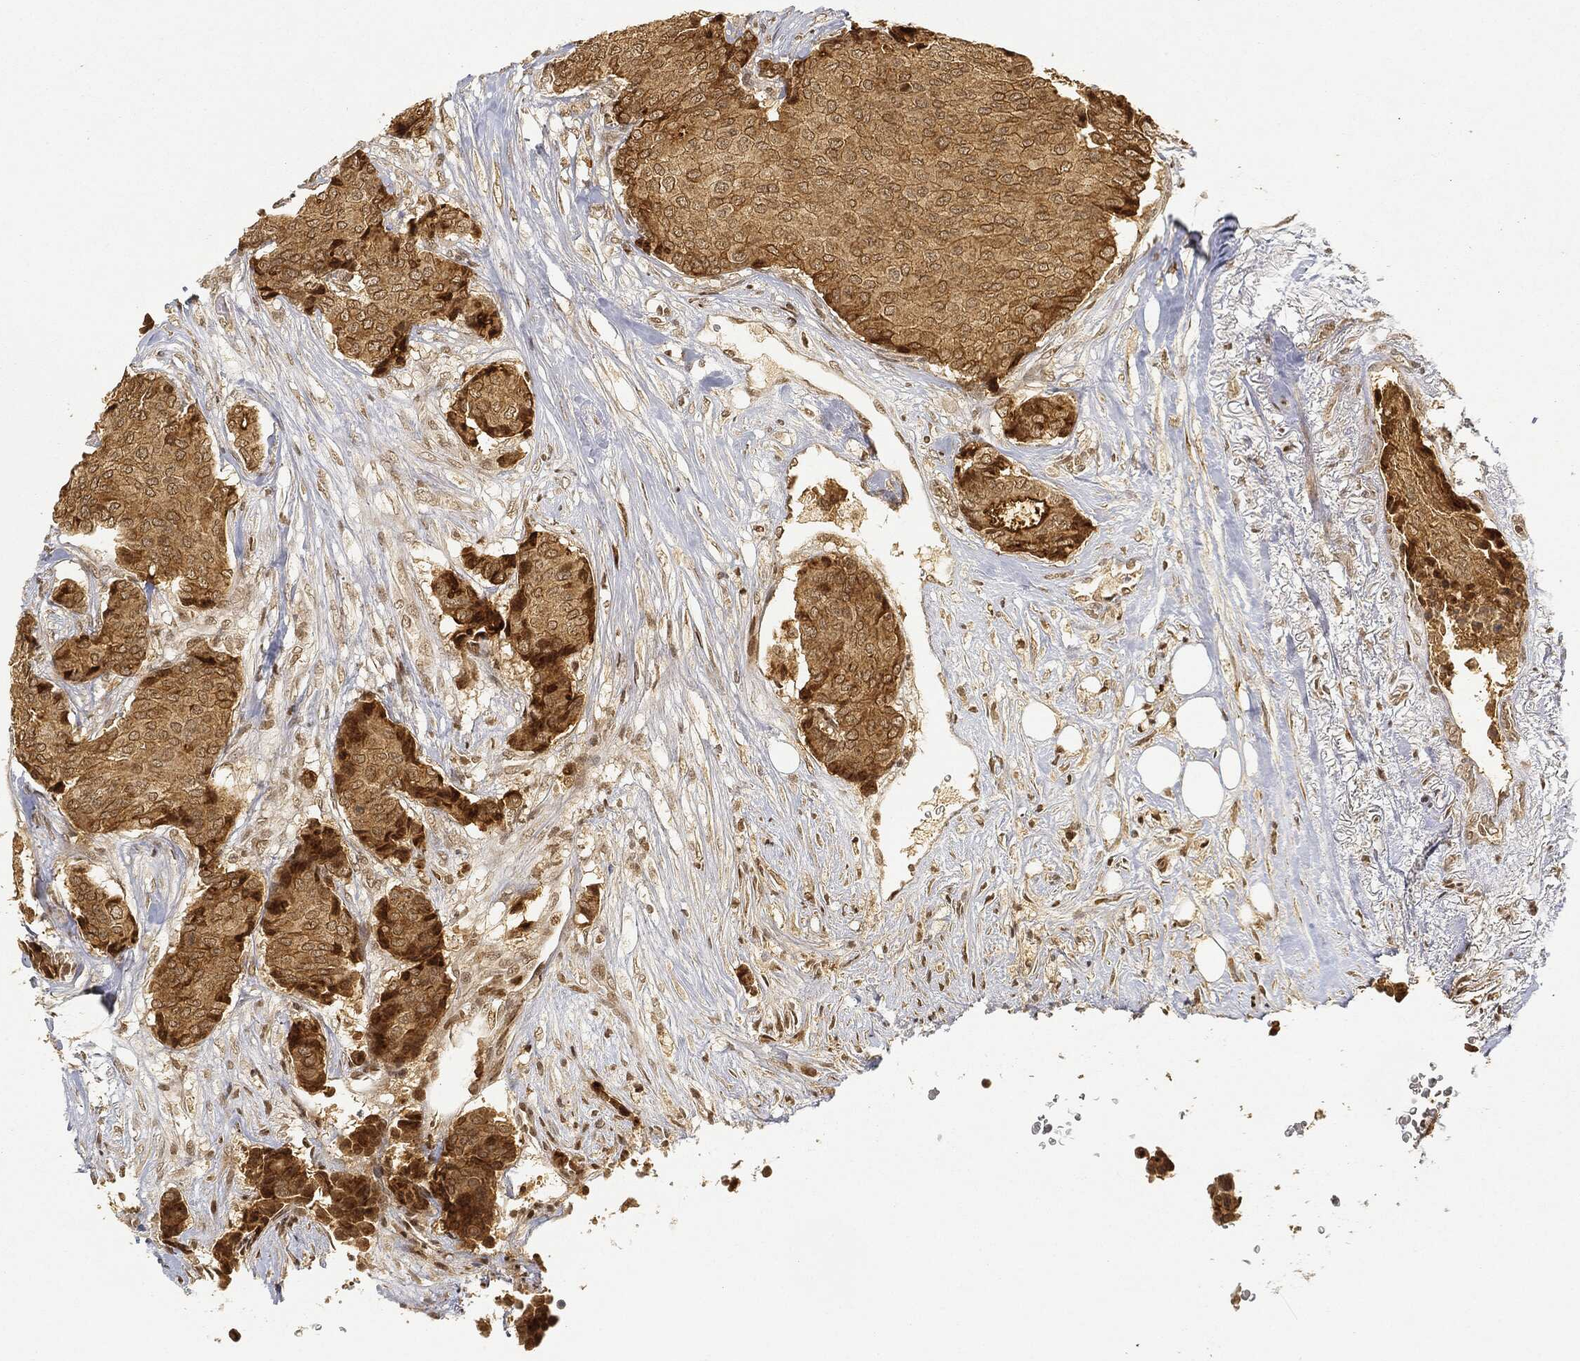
{"staining": {"intensity": "moderate", "quantity": "25%-75%", "location": "cytoplasmic/membranous"}, "tissue": "breast cancer", "cell_type": "Tumor cells", "image_type": "cancer", "snomed": [{"axis": "morphology", "description": "Duct carcinoma"}, {"axis": "topography", "description": "Breast"}], "caption": "This is a photomicrograph of IHC staining of breast infiltrating ductal carcinoma, which shows moderate expression in the cytoplasmic/membranous of tumor cells.", "gene": "CIB1", "patient": {"sex": "female", "age": 75}}